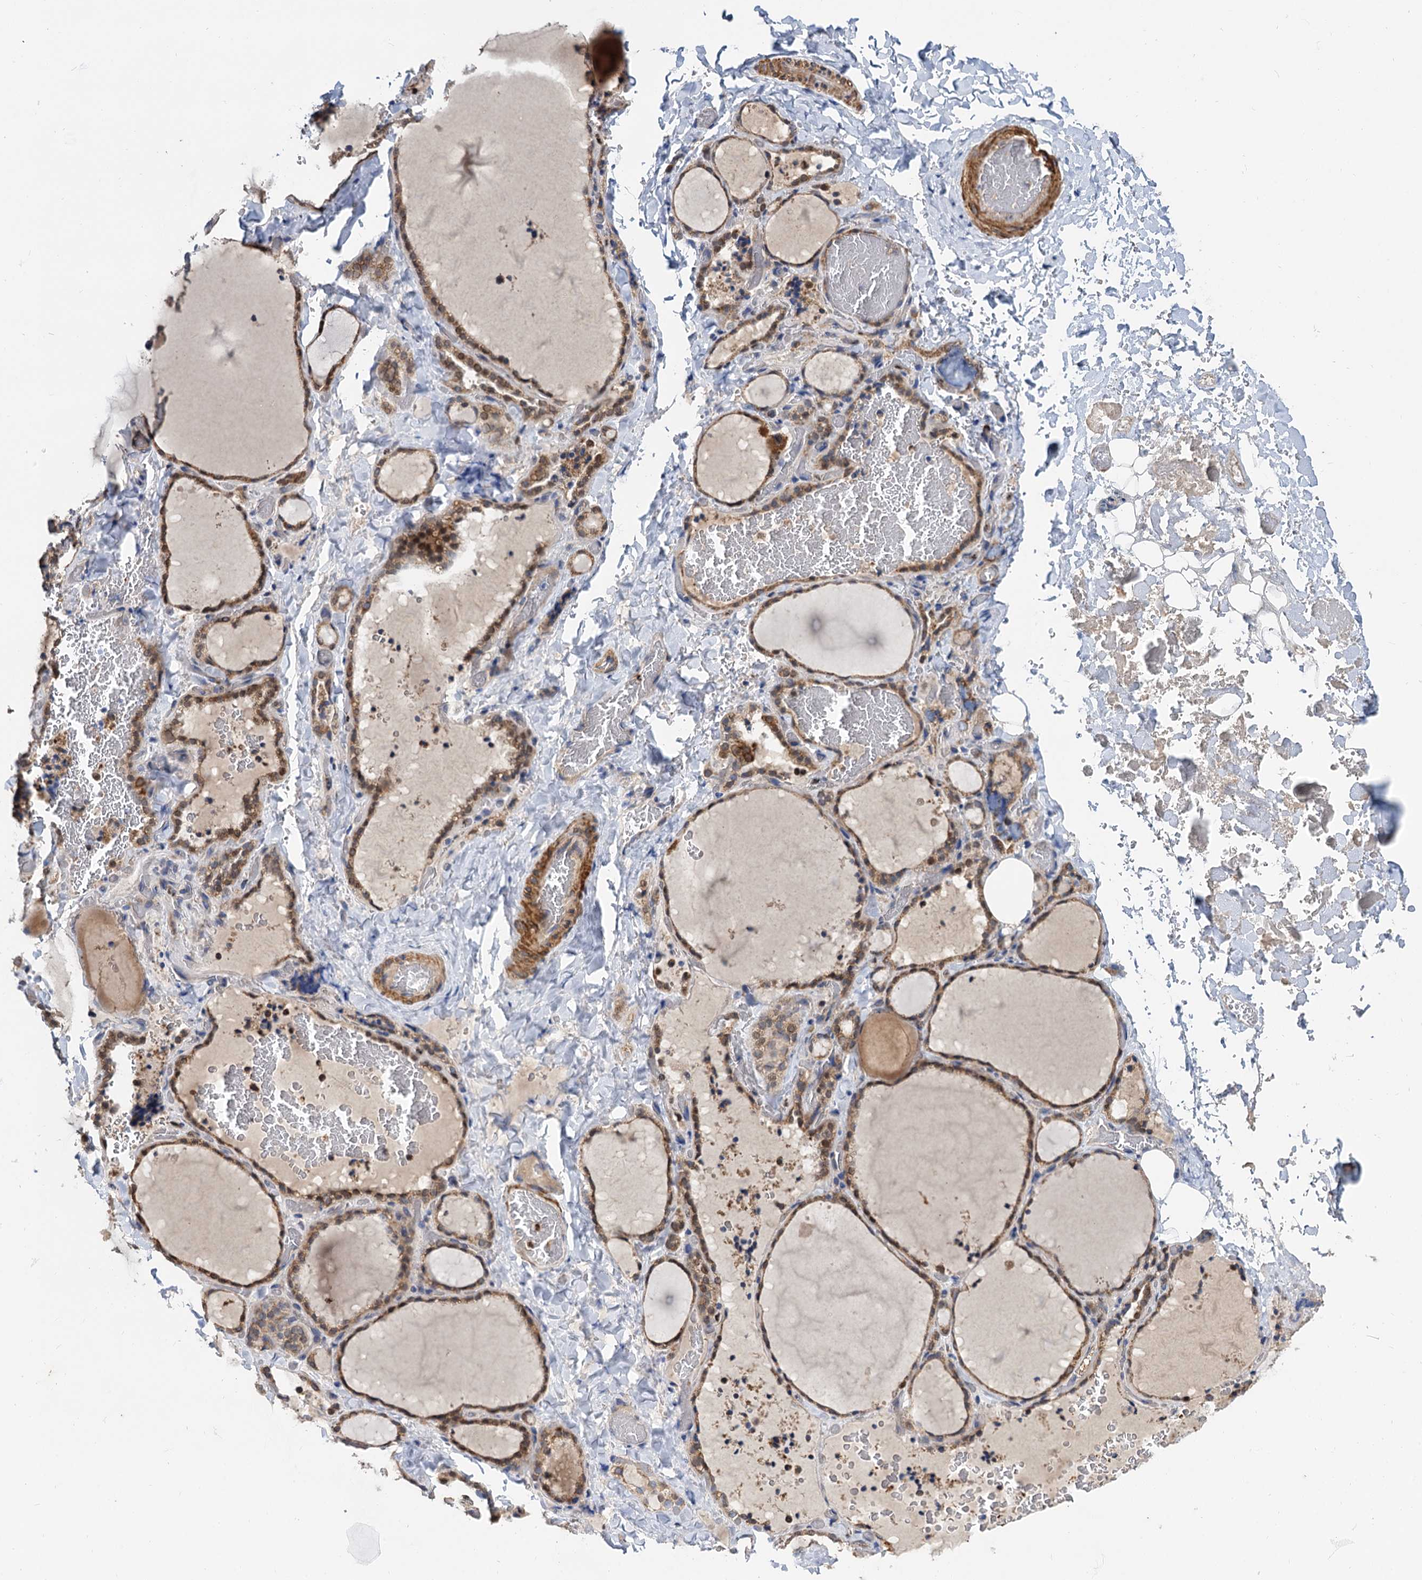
{"staining": {"intensity": "moderate", "quantity": ">75%", "location": "cytoplasmic/membranous"}, "tissue": "thyroid gland", "cell_type": "Glandular cells", "image_type": "normal", "snomed": [{"axis": "morphology", "description": "Normal tissue, NOS"}, {"axis": "topography", "description": "Thyroid gland"}], "caption": "Immunohistochemistry (IHC) staining of benign thyroid gland, which reveals medium levels of moderate cytoplasmic/membranous expression in approximately >75% of glandular cells indicating moderate cytoplasmic/membranous protein expression. The staining was performed using DAB (brown) for protein detection and nuclei were counterstained in hematoxylin (blue).", "gene": "ALKBH7", "patient": {"sex": "female", "age": 22}}